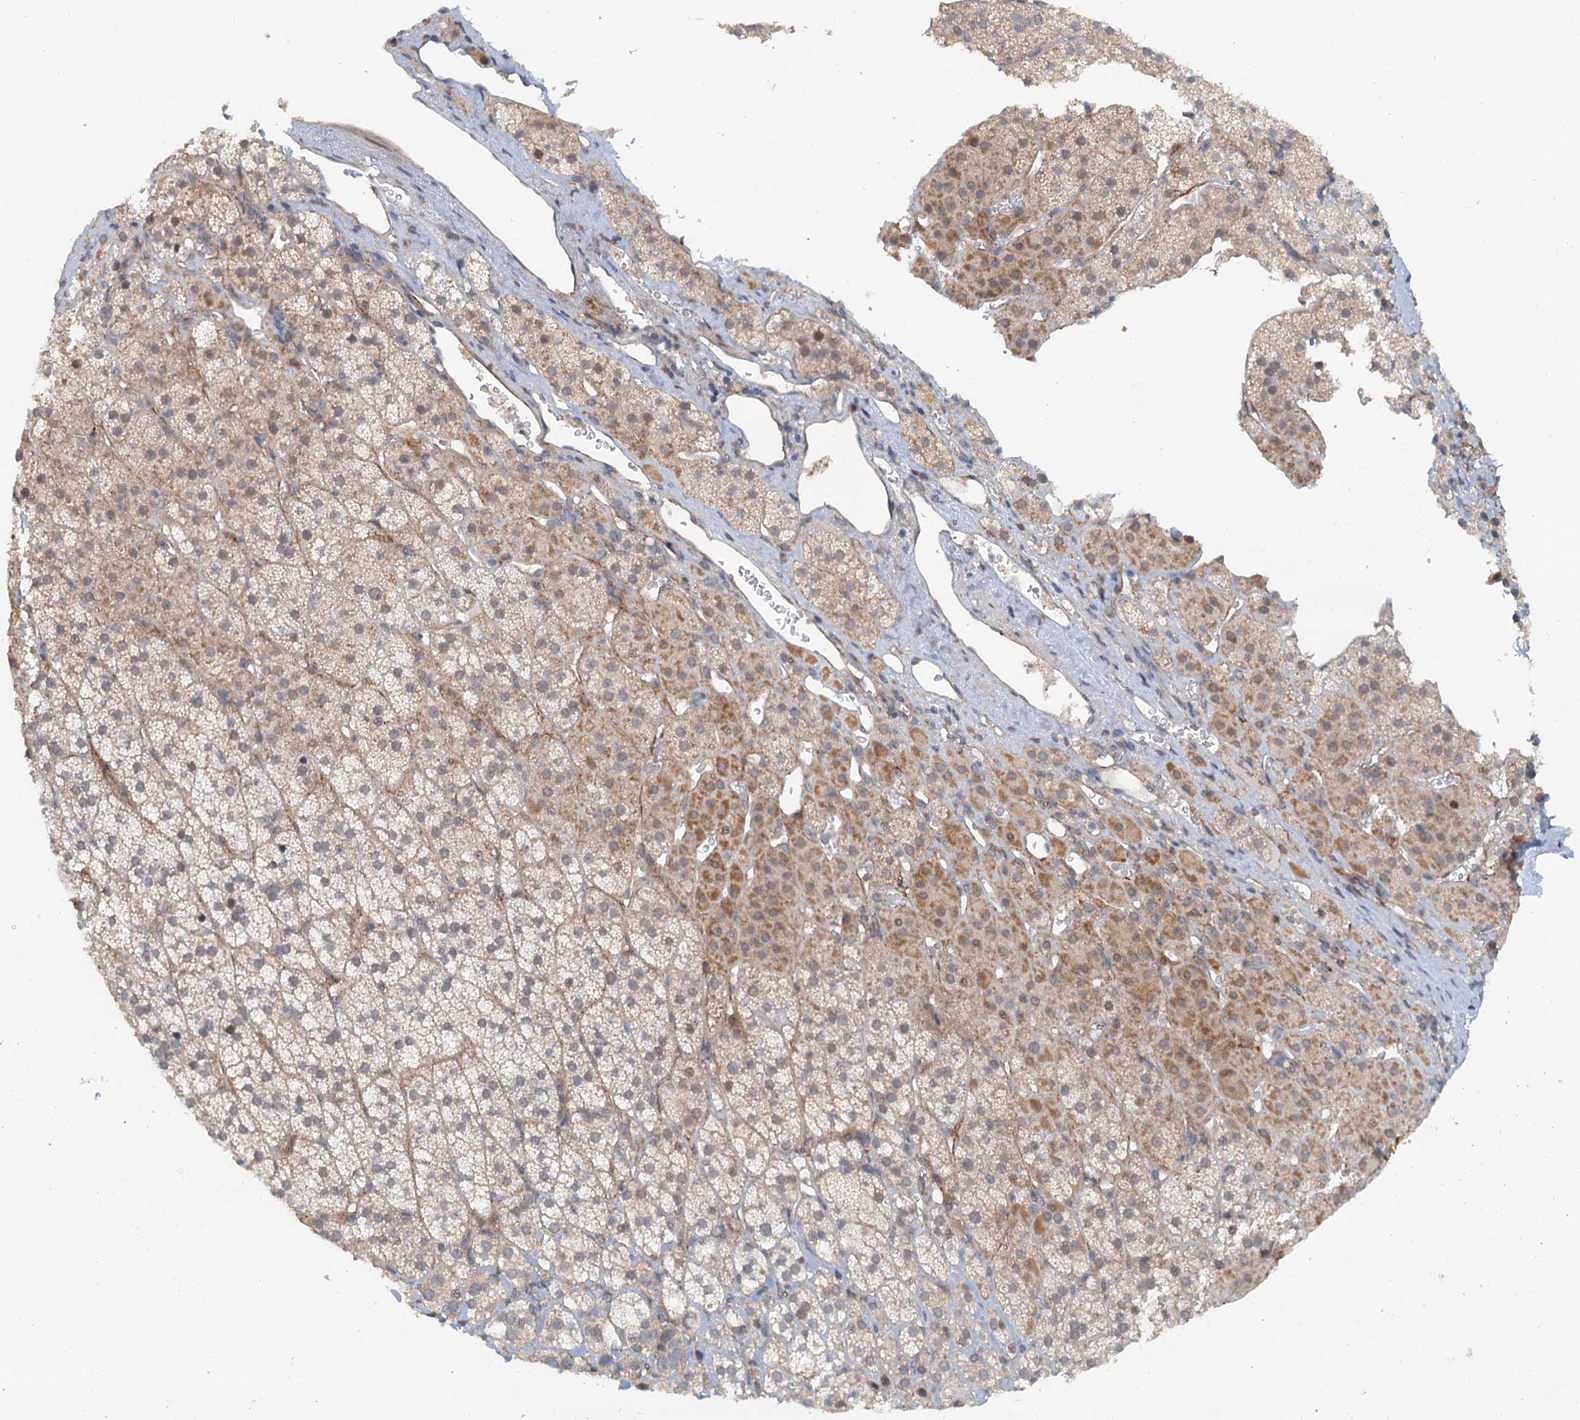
{"staining": {"intensity": "moderate", "quantity": "25%-75%", "location": "cytoplasmic/membranous"}, "tissue": "adrenal gland", "cell_type": "Glandular cells", "image_type": "normal", "snomed": [{"axis": "morphology", "description": "Normal tissue, NOS"}, {"axis": "topography", "description": "Adrenal gland"}], "caption": "Glandular cells display medium levels of moderate cytoplasmic/membranous positivity in approximately 25%-75% of cells in normal human adrenal gland.", "gene": "TAS2R42", "patient": {"sex": "female", "age": 44}}